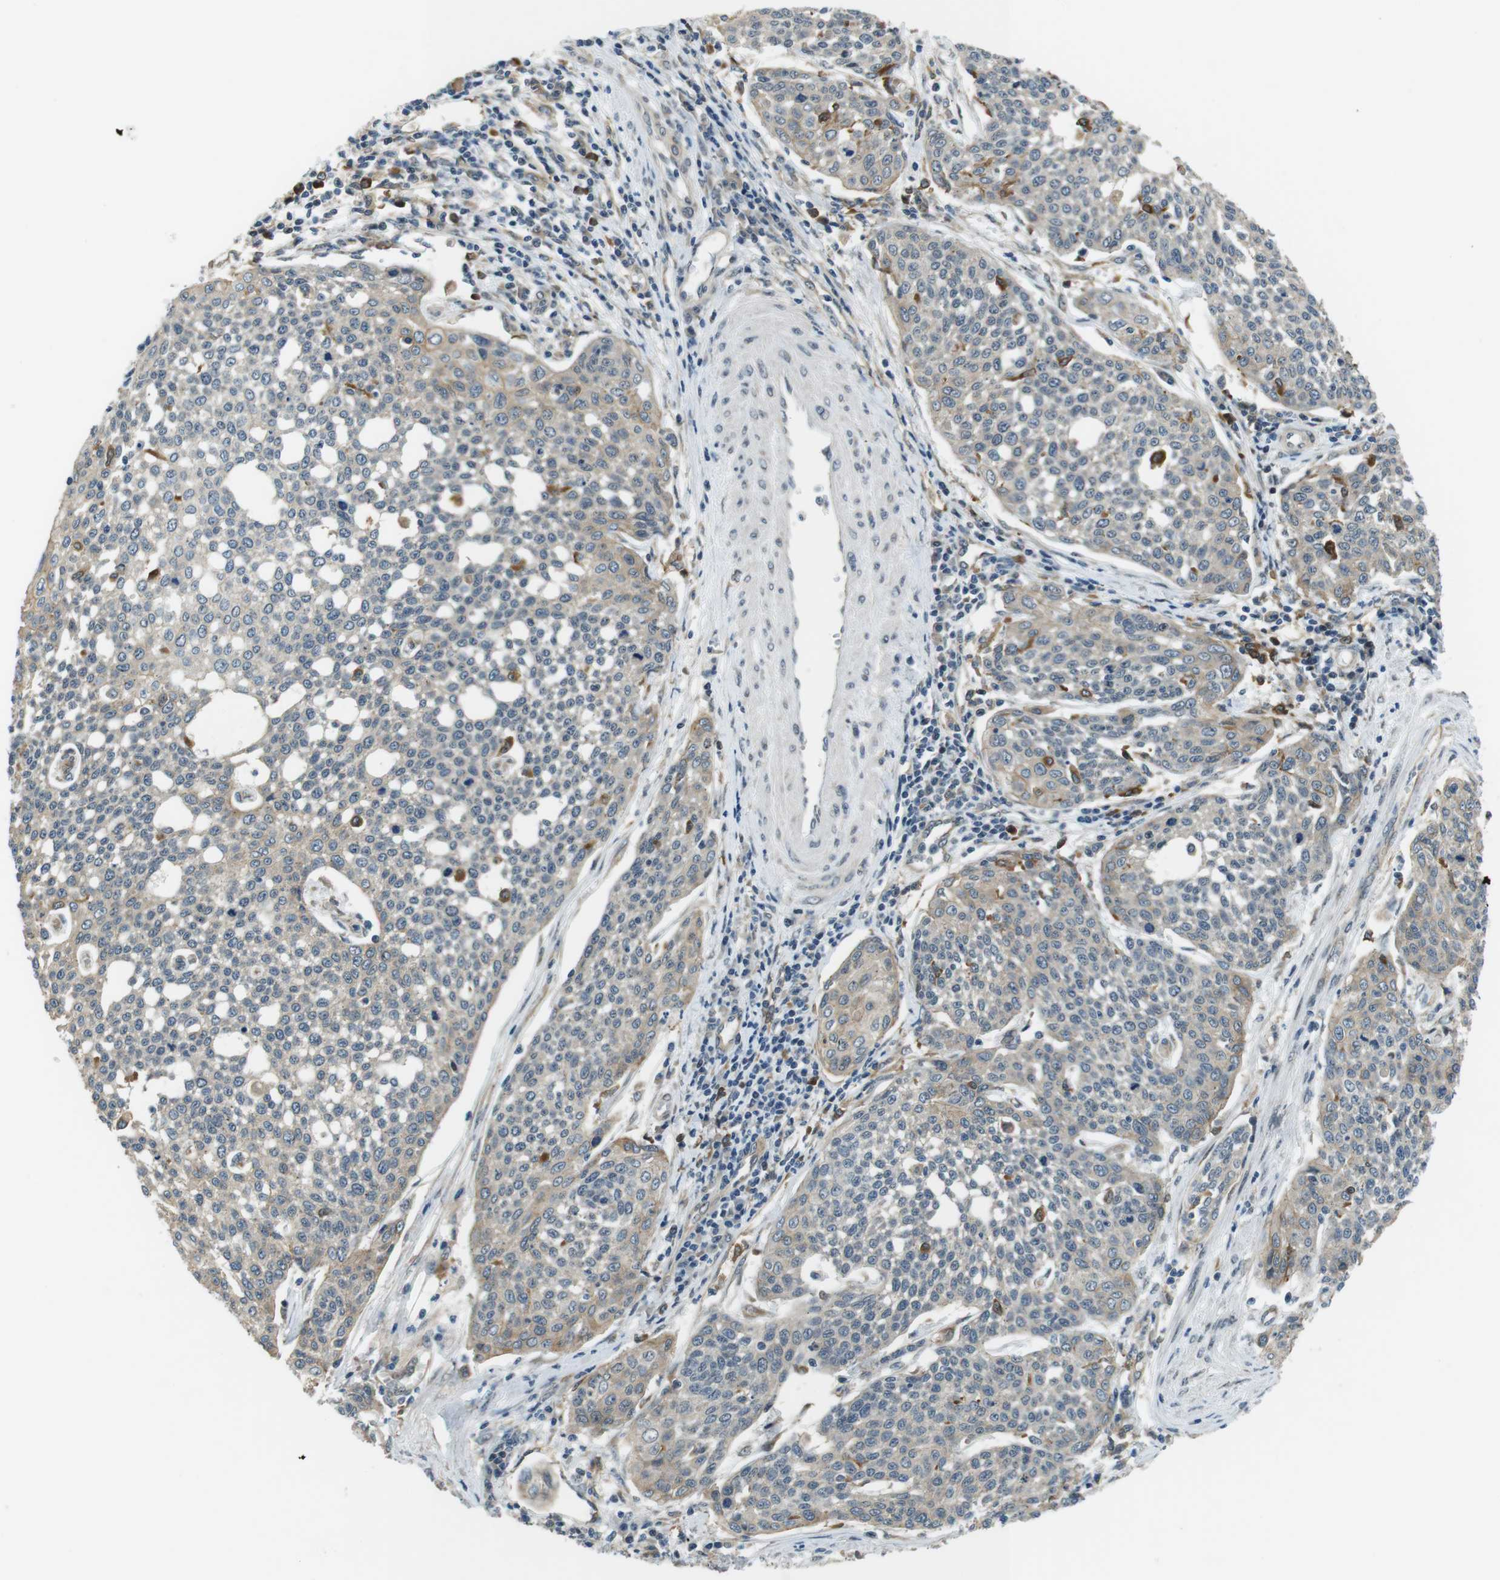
{"staining": {"intensity": "weak", "quantity": "<25%", "location": "cytoplasmic/membranous"}, "tissue": "cervical cancer", "cell_type": "Tumor cells", "image_type": "cancer", "snomed": [{"axis": "morphology", "description": "Squamous cell carcinoma, NOS"}, {"axis": "topography", "description": "Cervix"}], "caption": "Immunohistochemistry of human squamous cell carcinoma (cervical) exhibits no expression in tumor cells.", "gene": "PALD1", "patient": {"sex": "female", "age": 34}}